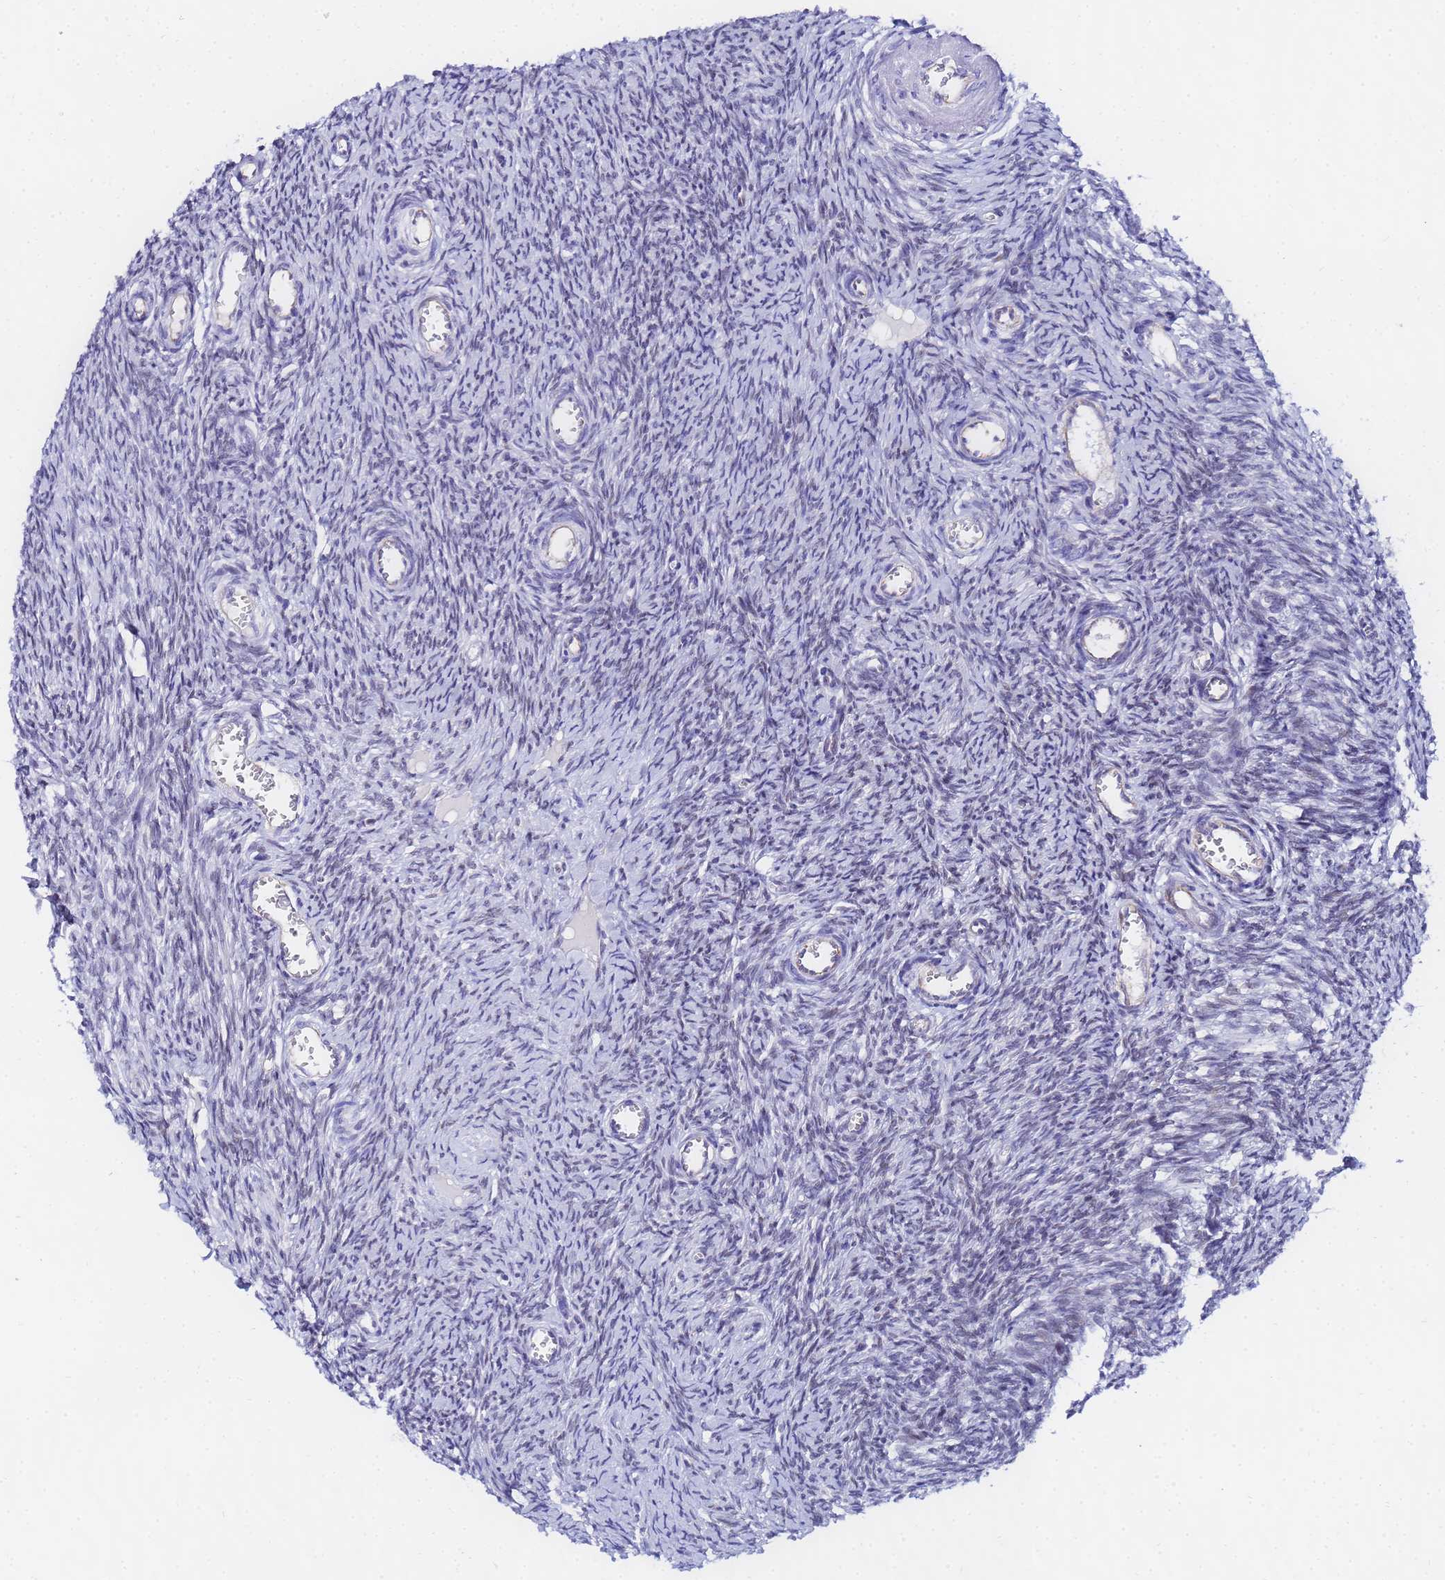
{"staining": {"intensity": "weak", "quantity": ">75%", "location": "cytoplasmic/membranous"}, "tissue": "ovary", "cell_type": "Follicle cells", "image_type": "normal", "snomed": [{"axis": "morphology", "description": "Normal tissue, NOS"}, {"axis": "topography", "description": "Ovary"}], "caption": "A brown stain labels weak cytoplasmic/membranous expression of a protein in follicle cells of unremarkable ovary.", "gene": "CKMT1A", "patient": {"sex": "female", "age": 44}}